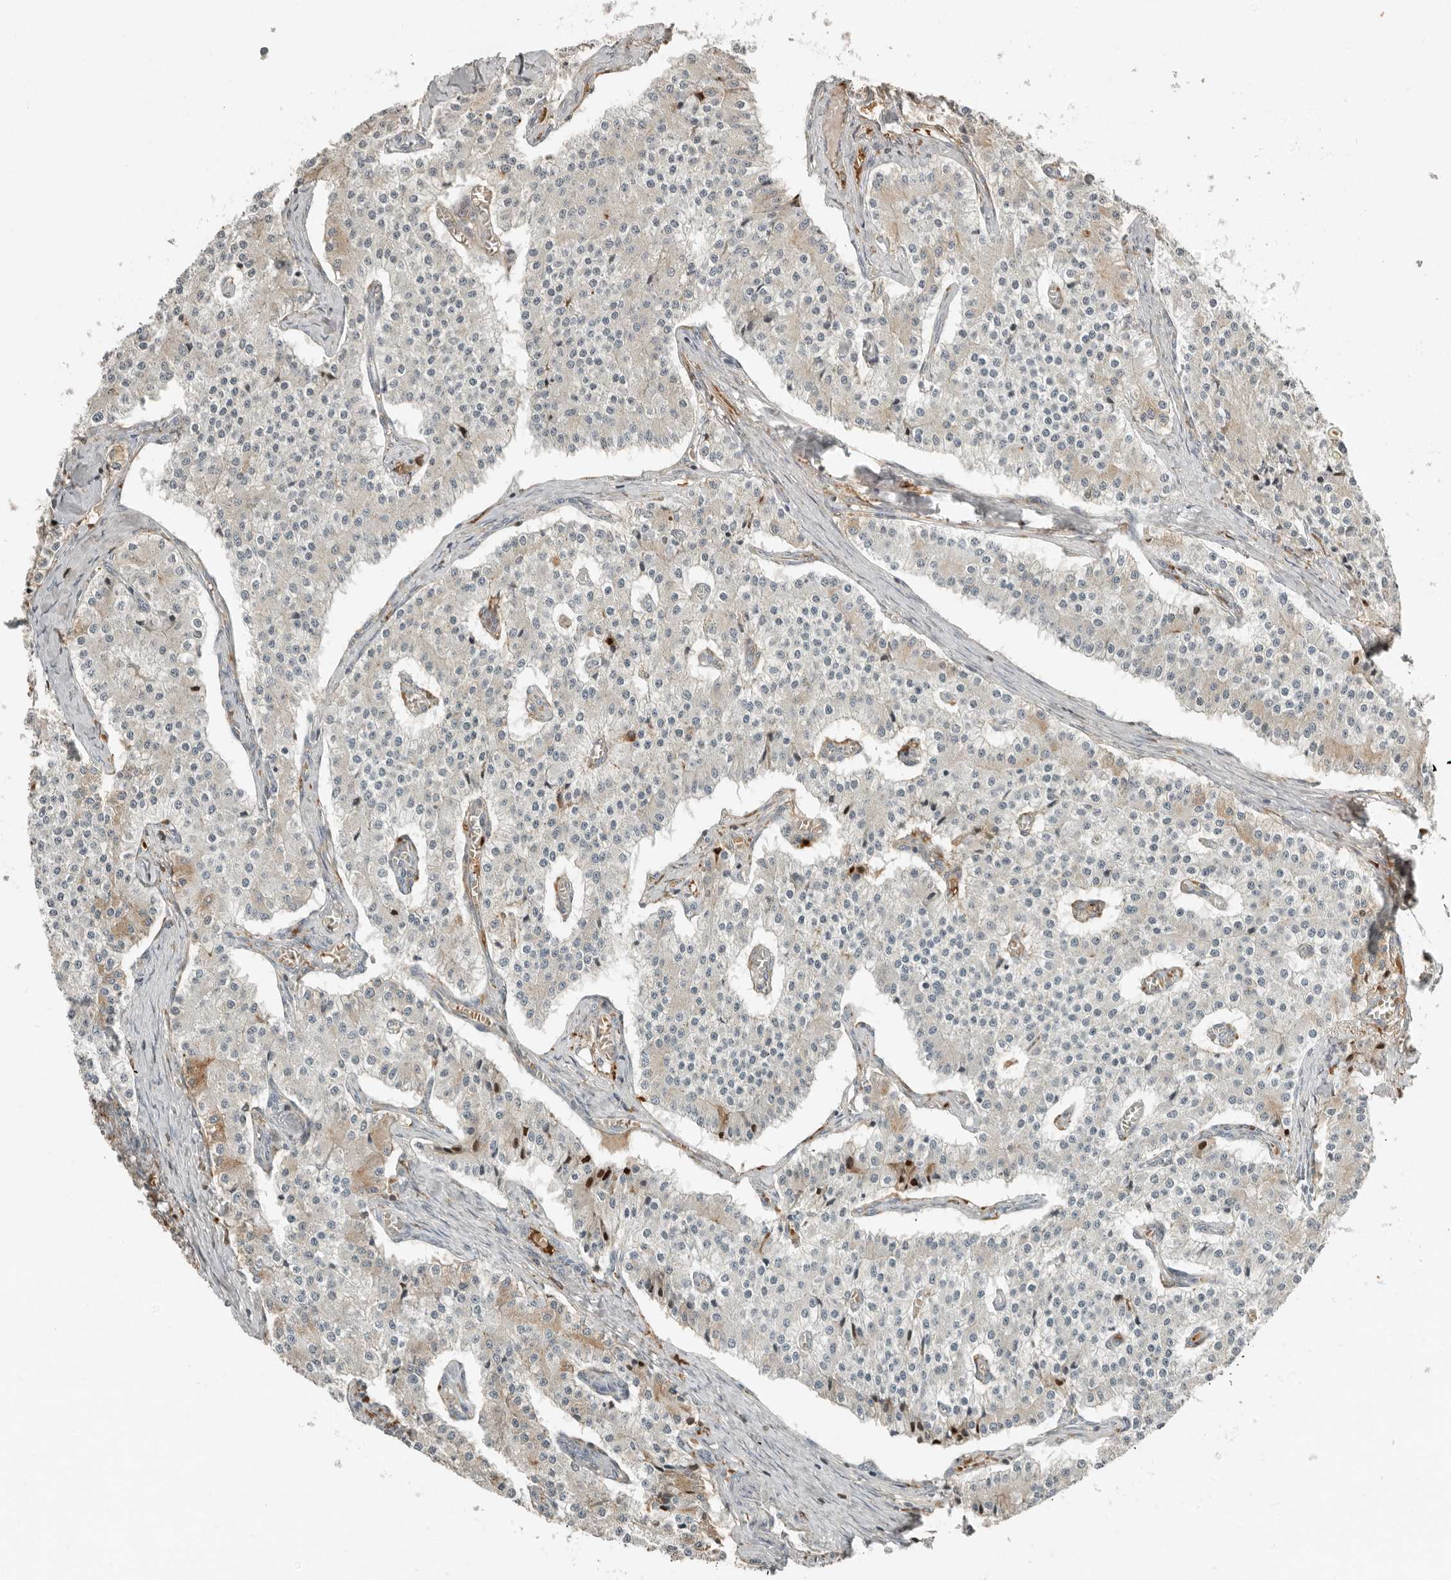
{"staining": {"intensity": "moderate", "quantity": "<25%", "location": "cytoplasmic/membranous"}, "tissue": "carcinoid", "cell_type": "Tumor cells", "image_type": "cancer", "snomed": [{"axis": "morphology", "description": "Carcinoid, malignant, NOS"}, {"axis": "topography", "description": "Colon"}], "caption": "Protein expression analysis of human carcinoid (malignant) reveals moderate cytoplasmic/membranous staining in approximately <25% of tumor cells. The protein of interest is stained brown, and the nuclei are stained in blue (DAB IHC with brightfield microscopy, high magnification).", "gene": "KLHL38", "patient": {"sex": "female", "age": 52}}